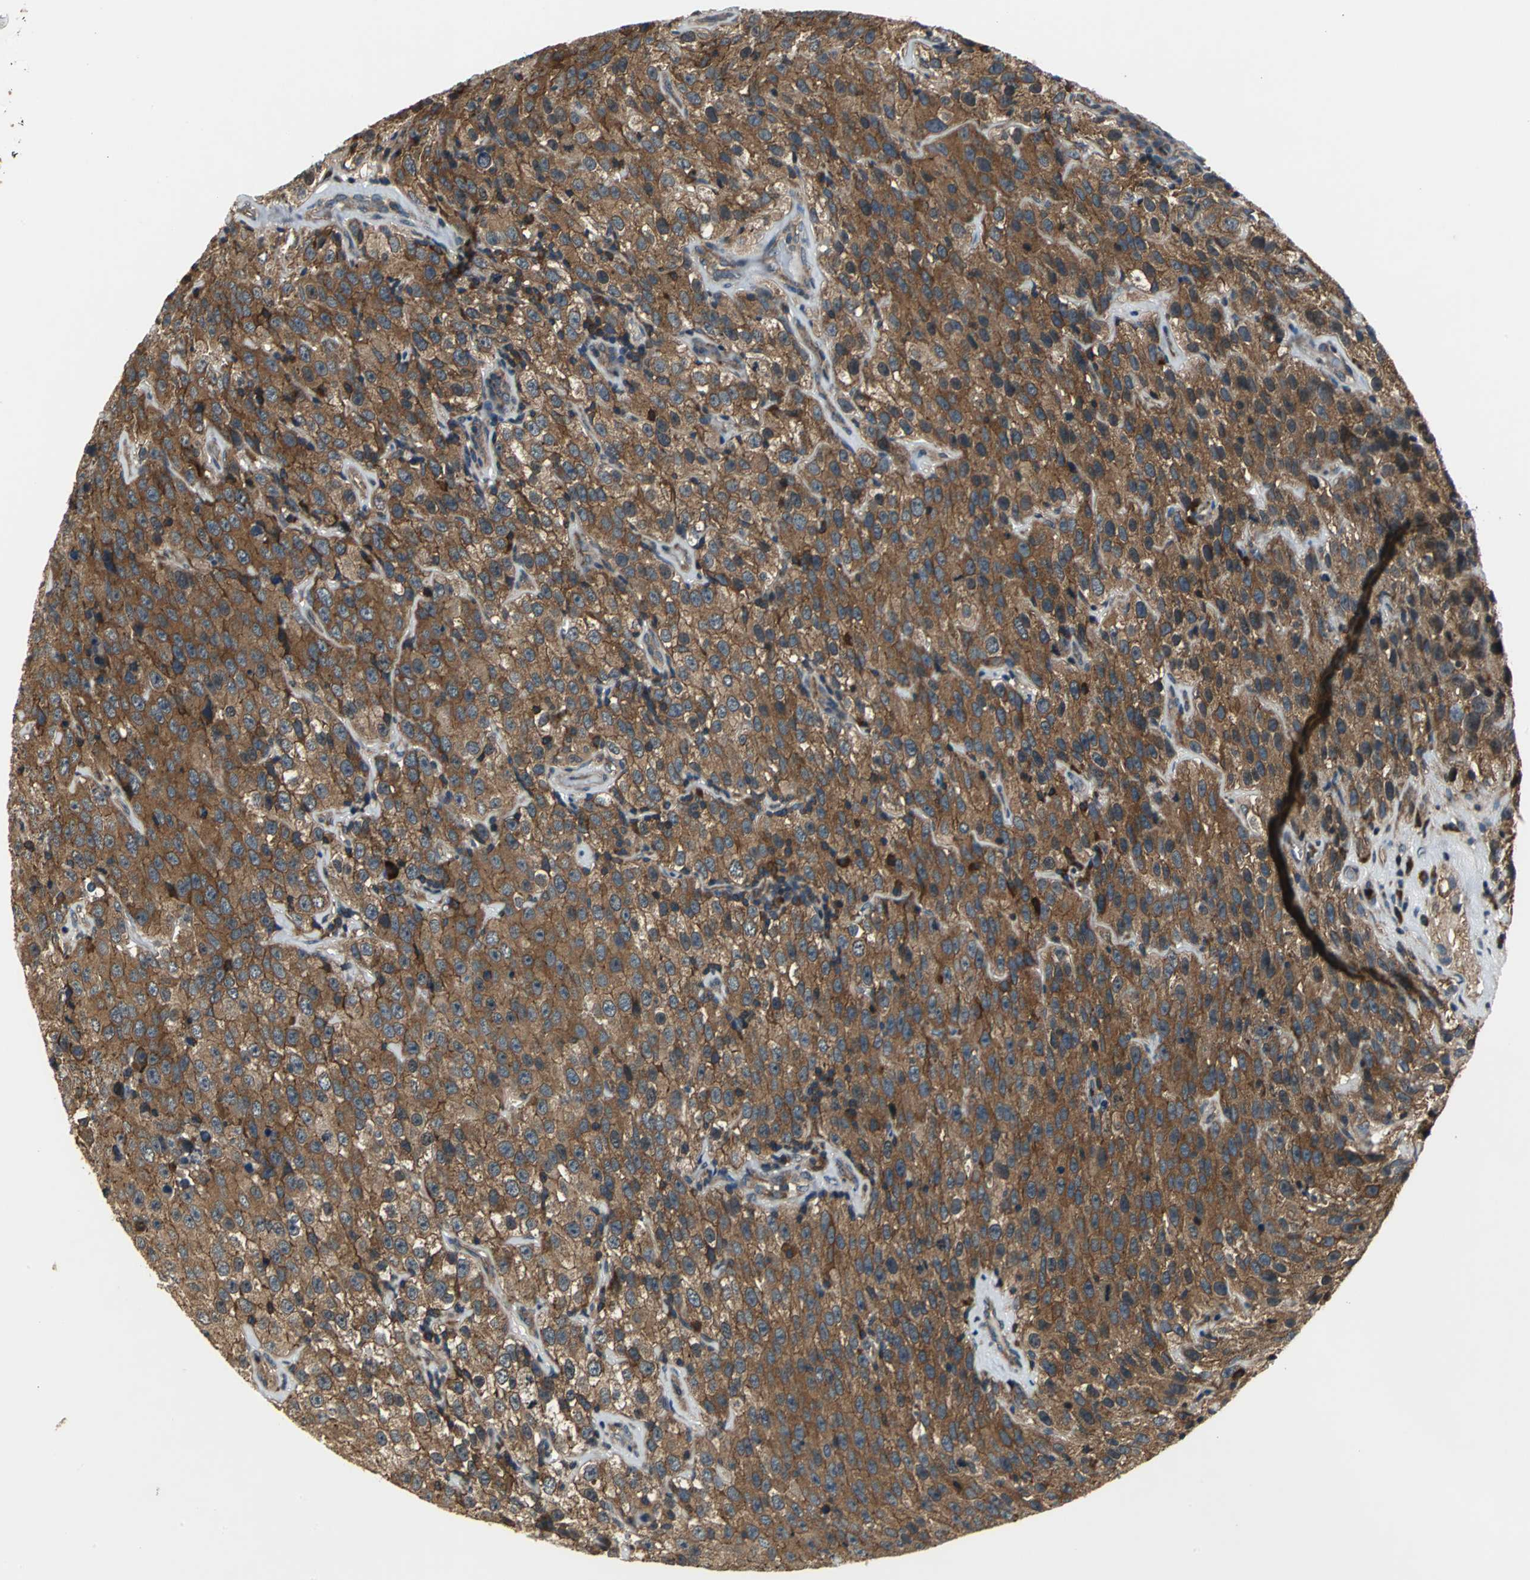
{"staining": {"intensity": "strong", "quantity": ">75%", "location": "cytoplasmic/membranous"}, "tissue": "testis cancer", "cell_type": "Tumor cells", "image_type": "cancer", "snomed": [{"axis": "morphology", "description": "Seminoma, NOS"}, {"axis": "topography", "description": "Testis"}], "caption": "Approximately >75% of tumor cells in human testis cancer reveal strong cytoplasmic/membranous protein expression as visualized by brown immunohistochemical staining.", "gene": "EIF2B2", "patient": {"sex": "male", "age": 52}}